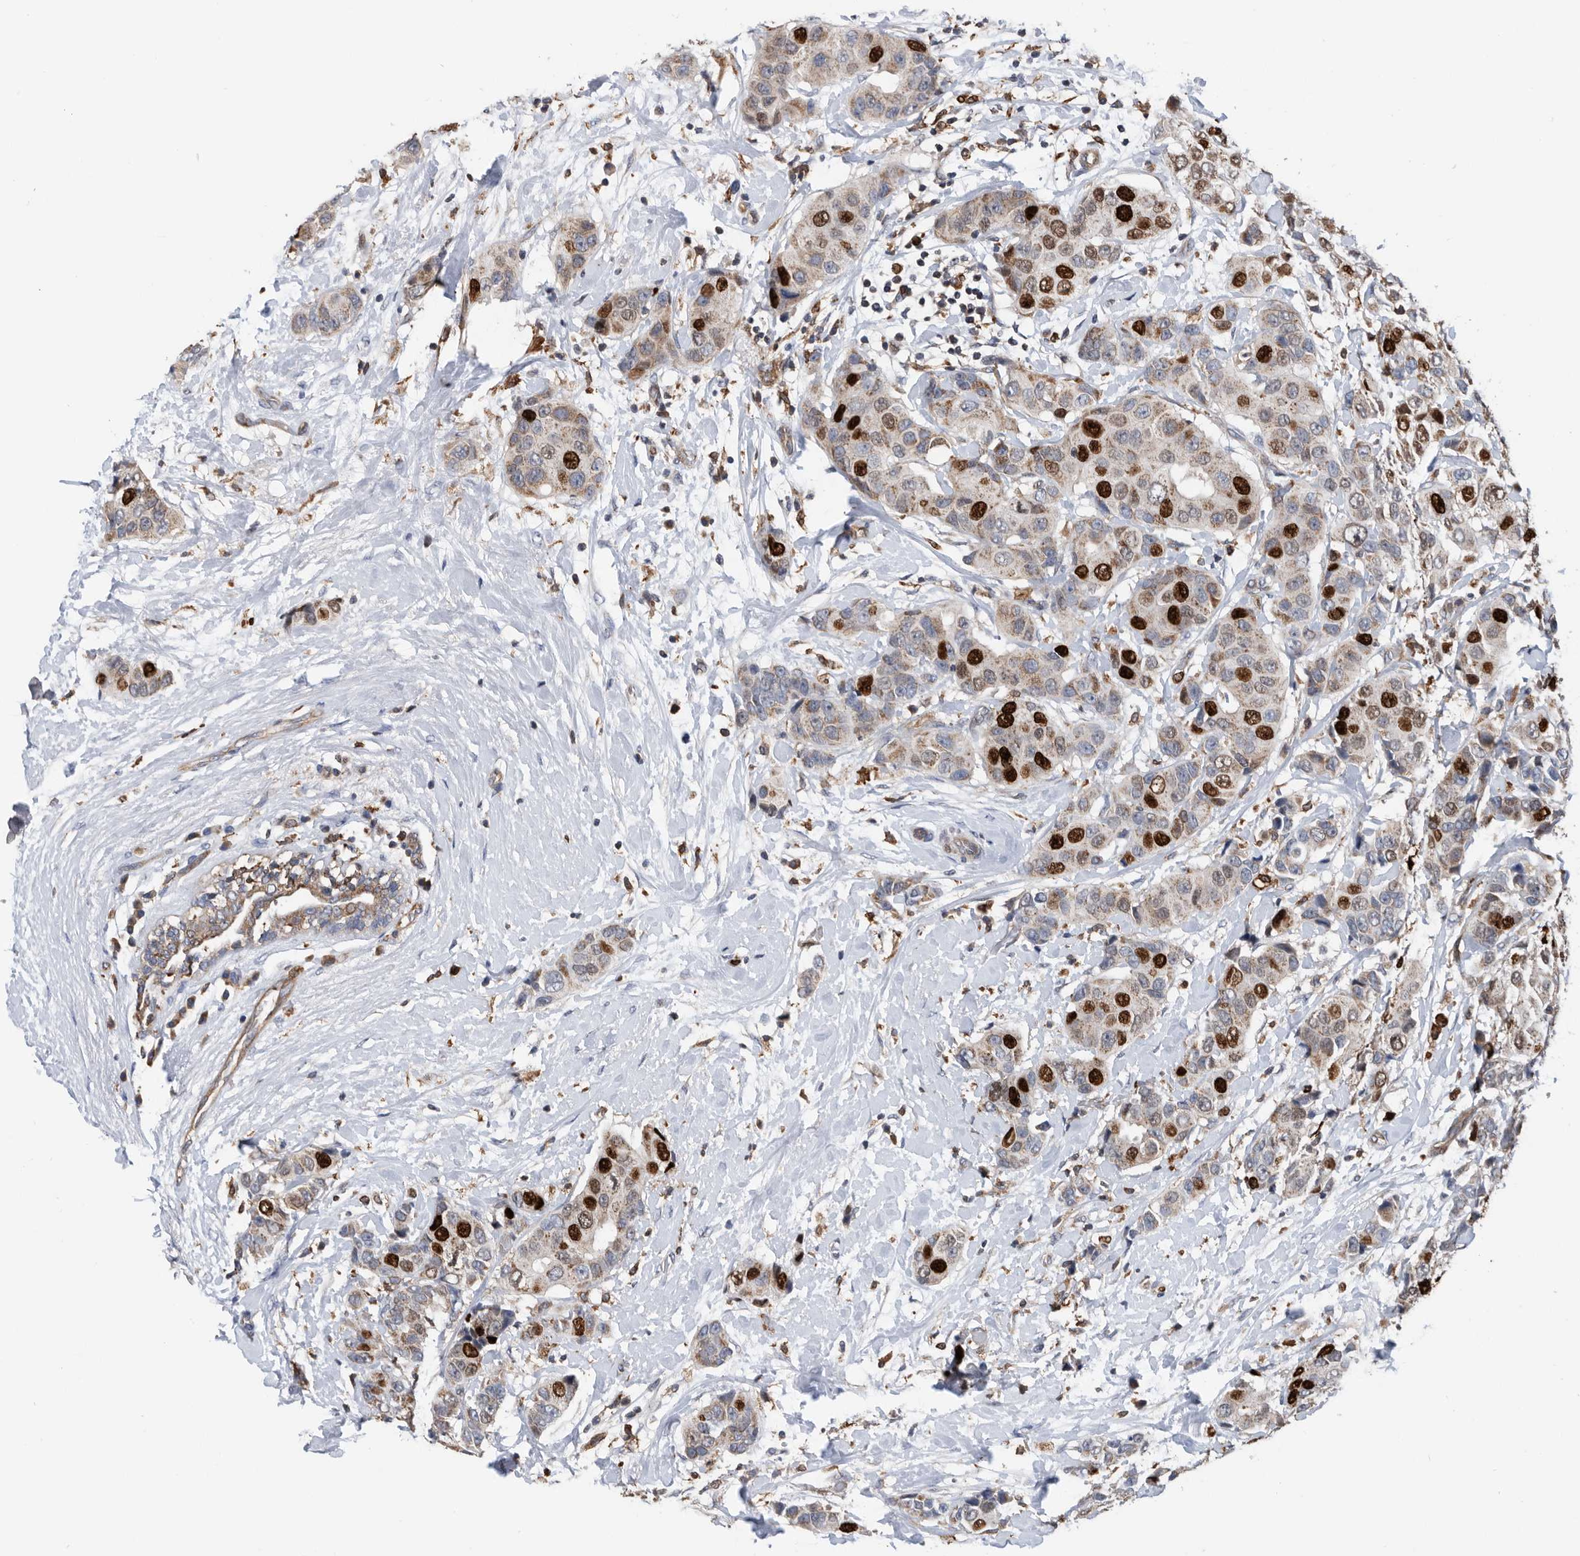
{"staining": {"intensity": "strong", "quantity": "25%-75%", "location": "nuclear"}, "tissue": "breast cancer", "cell_type": "Tumor cells", "image_type": "cancer", "snomed": [{"axis": "morphology", "description": "Normal tissue, NOS"}, {"axis": "morphology", "description": "Duct carcinoma"}, {"axis": "topography", "description": "Breast"}], "caption": "A brown stain labels strong nuclear positivity of a protein in human breast infiltrating ductal carcinoma tumor cells.", "gene": "ATAD2", "patient": {"sex": "female", "age": 39}}